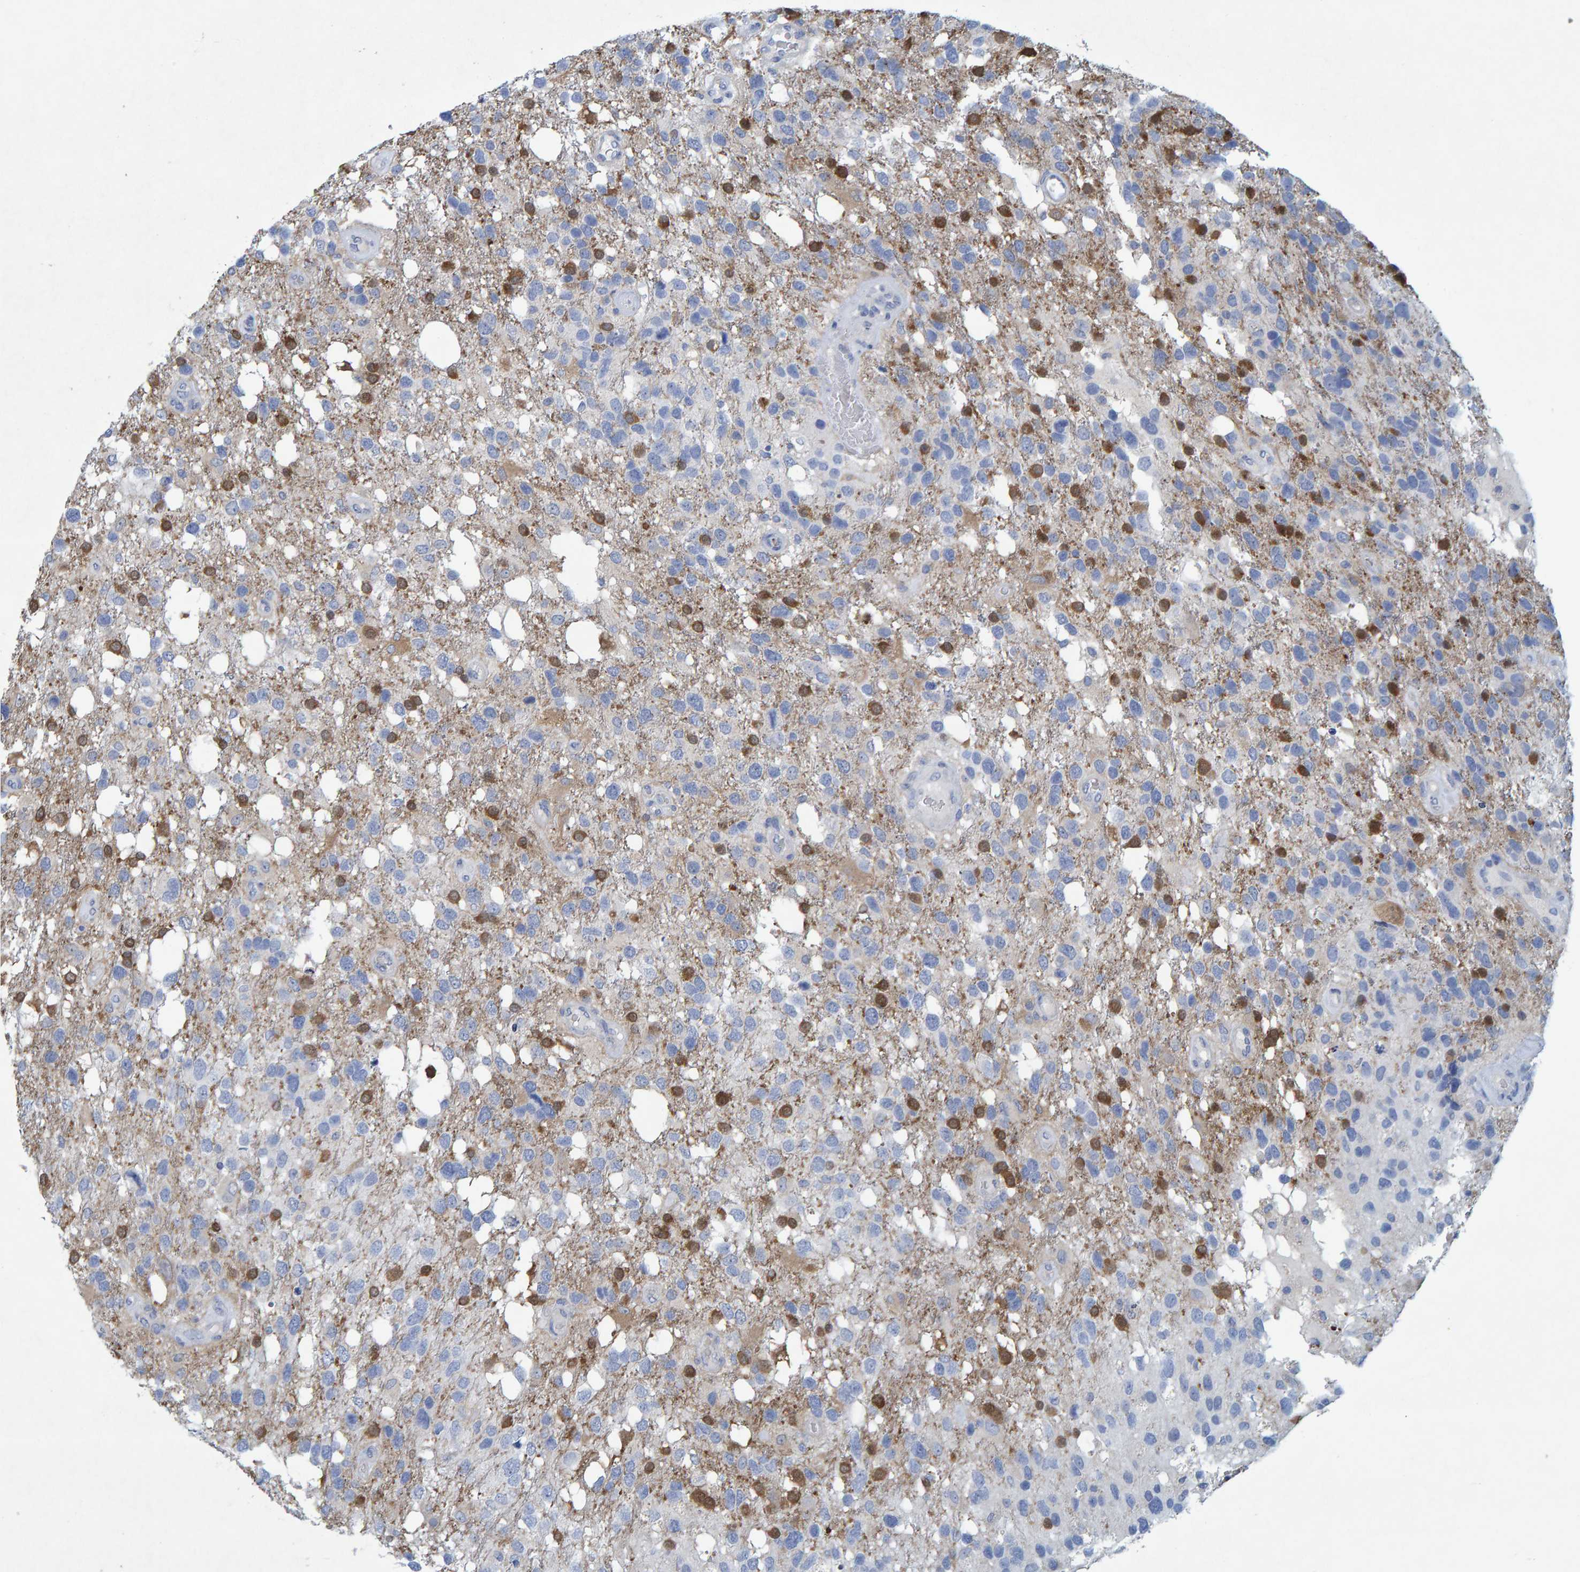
{"staining": {"intensity": "moderate", "quantity": "<25%", "location": "cytoplasmic/membranous"}, "tissue": "glioma", "cell_type": "Tumor cells", "image_type": "cancer", "snomed": [{"axis": "morphology", "description": "Glioma, malignant, High grade"}, {"axis": "topography", "description": "Brain"}], "caption": "A low amount of moderate cytoplasmic/membranous positivity is present in about <25% of tumor cells in malignant high-grade glioma tissue.", "gene": "ALAD", "patient": {"sex": "female", "age": 58}}